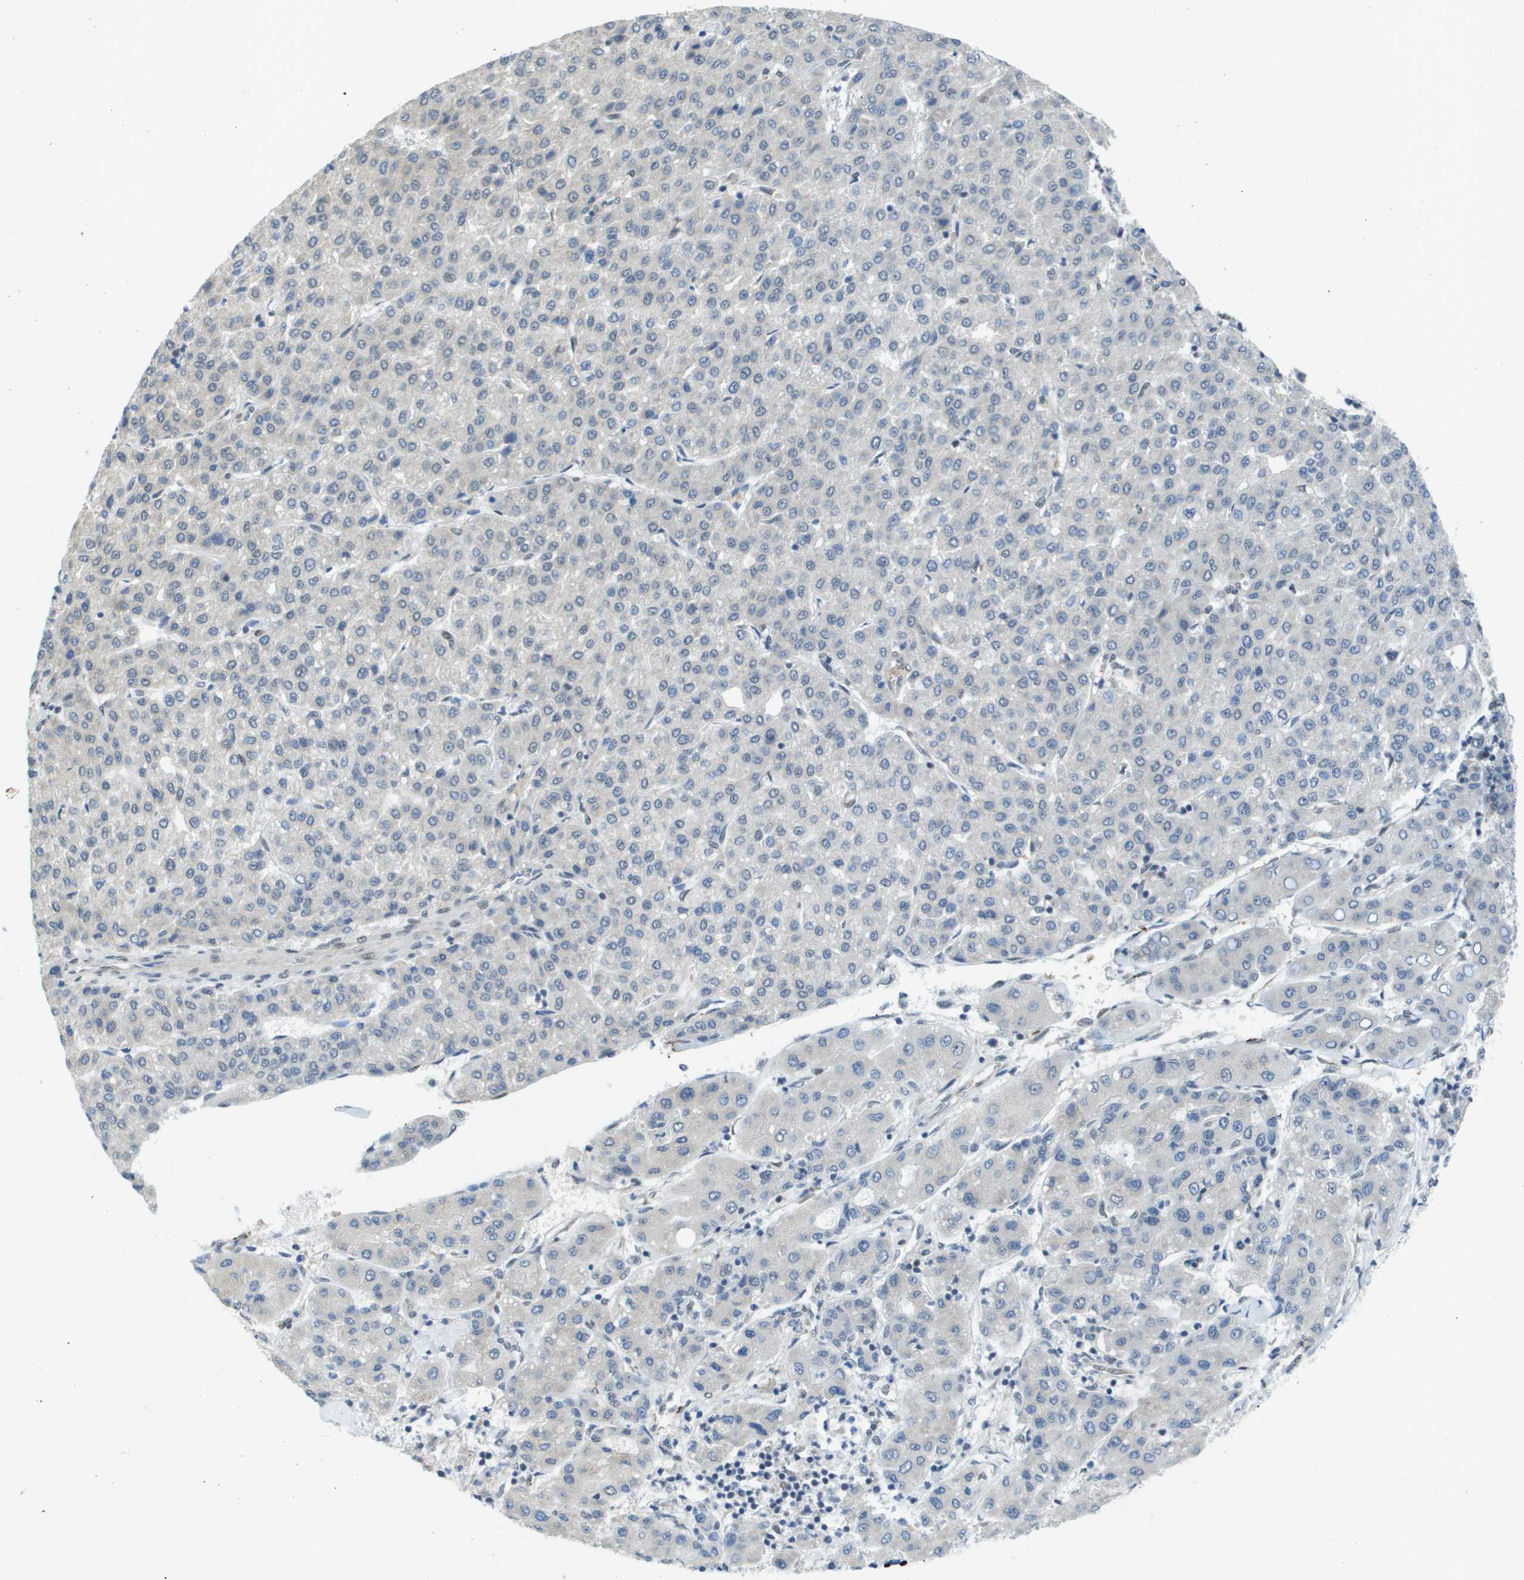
{"staining": {"intensity": "negative", "quantity": "none", "location": "none"}, "tissue": "liver cancer", "cell_type": "Tumor cells", "image_type": "cancer", "snomed": [{"axis": "morphology", "description": "Carcinoma, Hepatocellular, NOS"}, {"axis": "topography", "description": "Liver"}], "caption": "Tumor cells are negative for brown protein staining in liver hepatocellular carcinoma.", "gene": "ARID1B", "patient": {"sex": "male", "age": 65}}